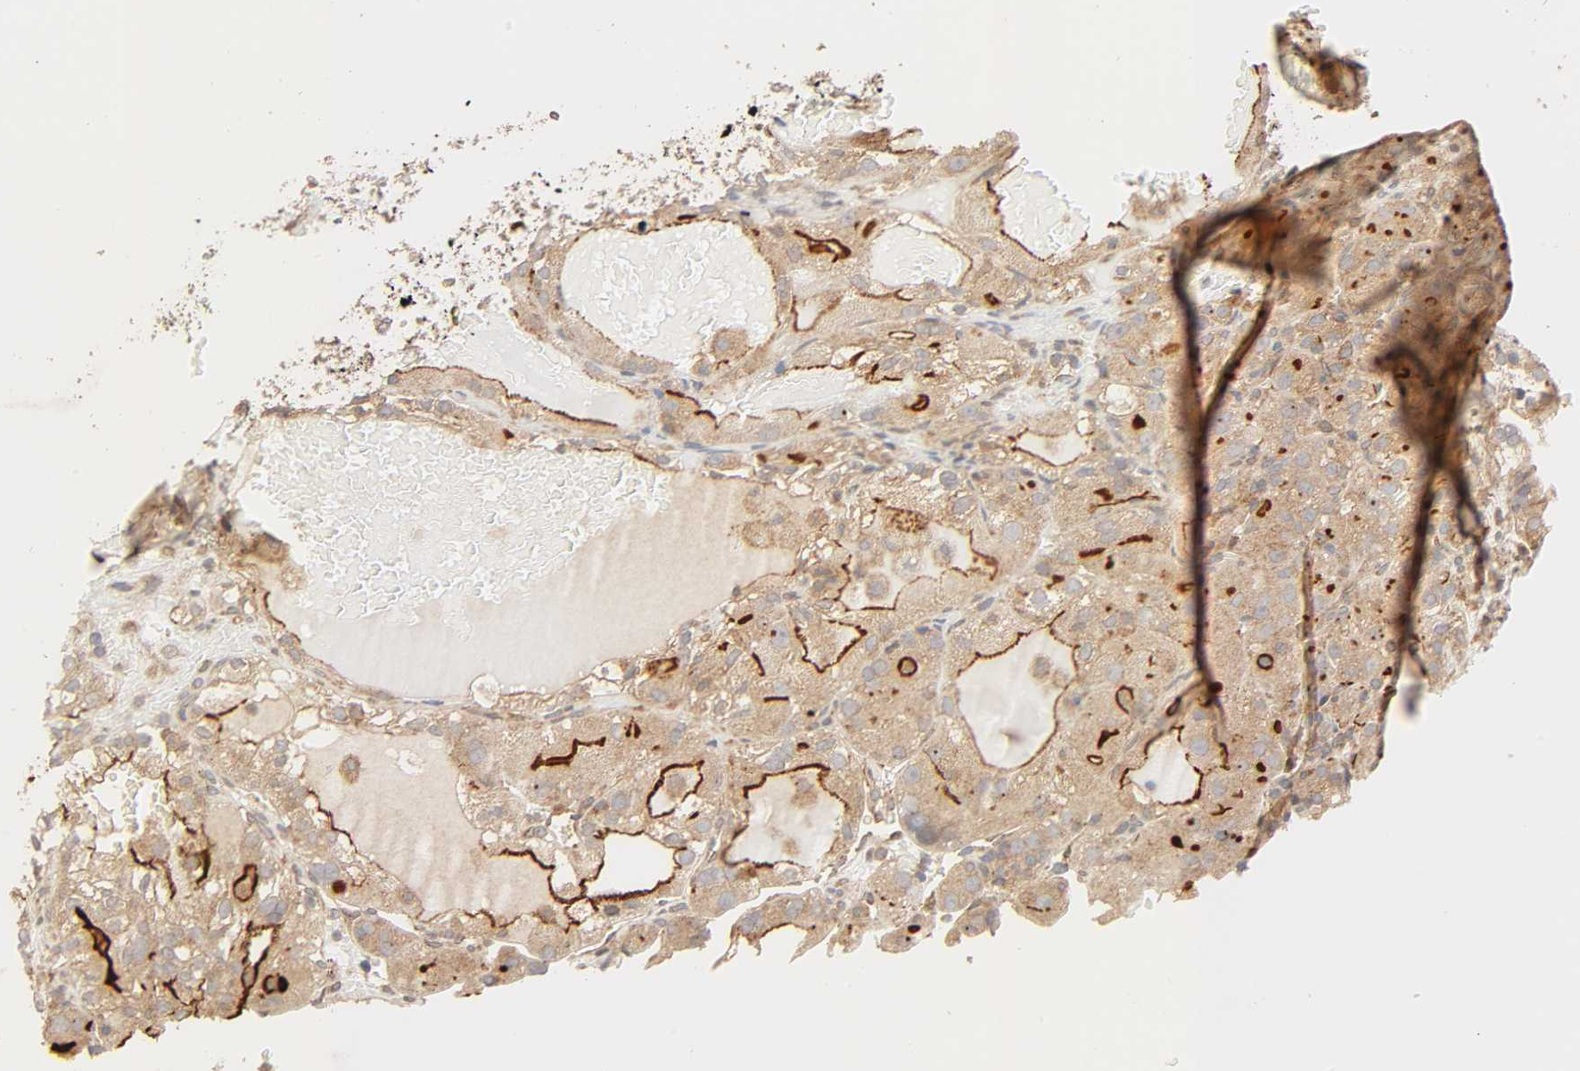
{"staining": {"intensity": "strong", "quantity": ">75%", "location": "cytoplasmic/membranous"}, "tissue": "renal cancer", "cell_type": "Tumor cells", "image_type": "cancer", "snomed": [{"axis": "morphology", "description": "Normal tissue, NOS"}, {"axis": "morphology", "description": "Adenocarcinoma, NOS"}, {"axis": "topography", "description": "Kidney"}], "caption": "Brown immunohistochemical staining in human adenocarcinoma (renal) displays strong cytoplasmic/membranous positivity in approximately >75% of tumor cells. (IHC, brightfield microscopy, high magnification).", "gene": "NEMF", "patient": {"sex": "male", "age": 61}}